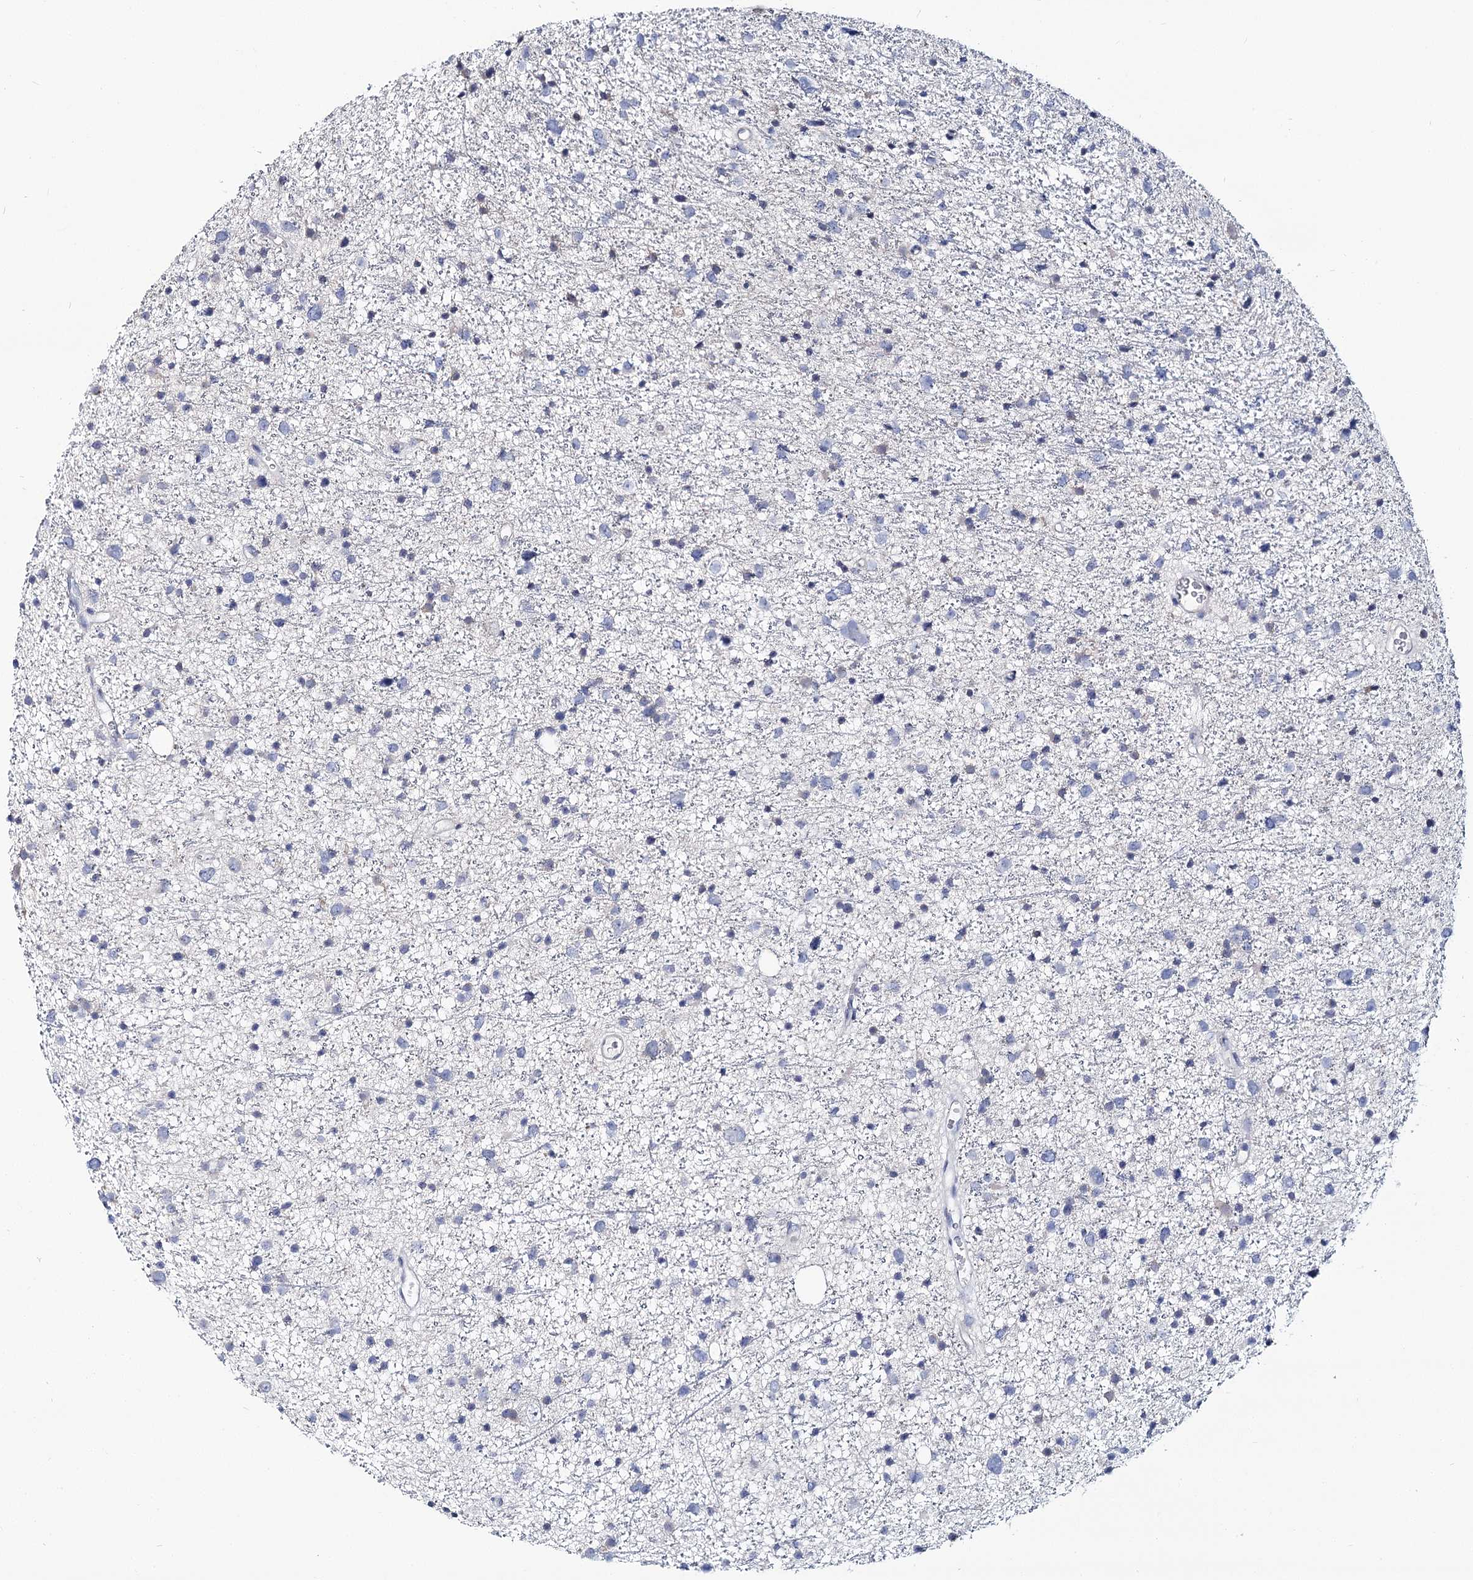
{"staining": {"intensity": "negative", "quantity": "none", "location": "none"}, "tissue": "glioma", "cell_type": "Tumor cells", "image_type": "cancer", "snomed": [{"axis": "morphology", "description": "Glioma, malignant, Low grade"}, {"axis": "topography", "description": "Cerebral cortex"}], "caption": "Glioma was stained to show a protein in brown. There is no significant positivity in tumor cells. (Brightfield microscopy of DAB IHC at high magnification).", "gene": "UGP2", "patient": {"sex": "female", "age": 39}}